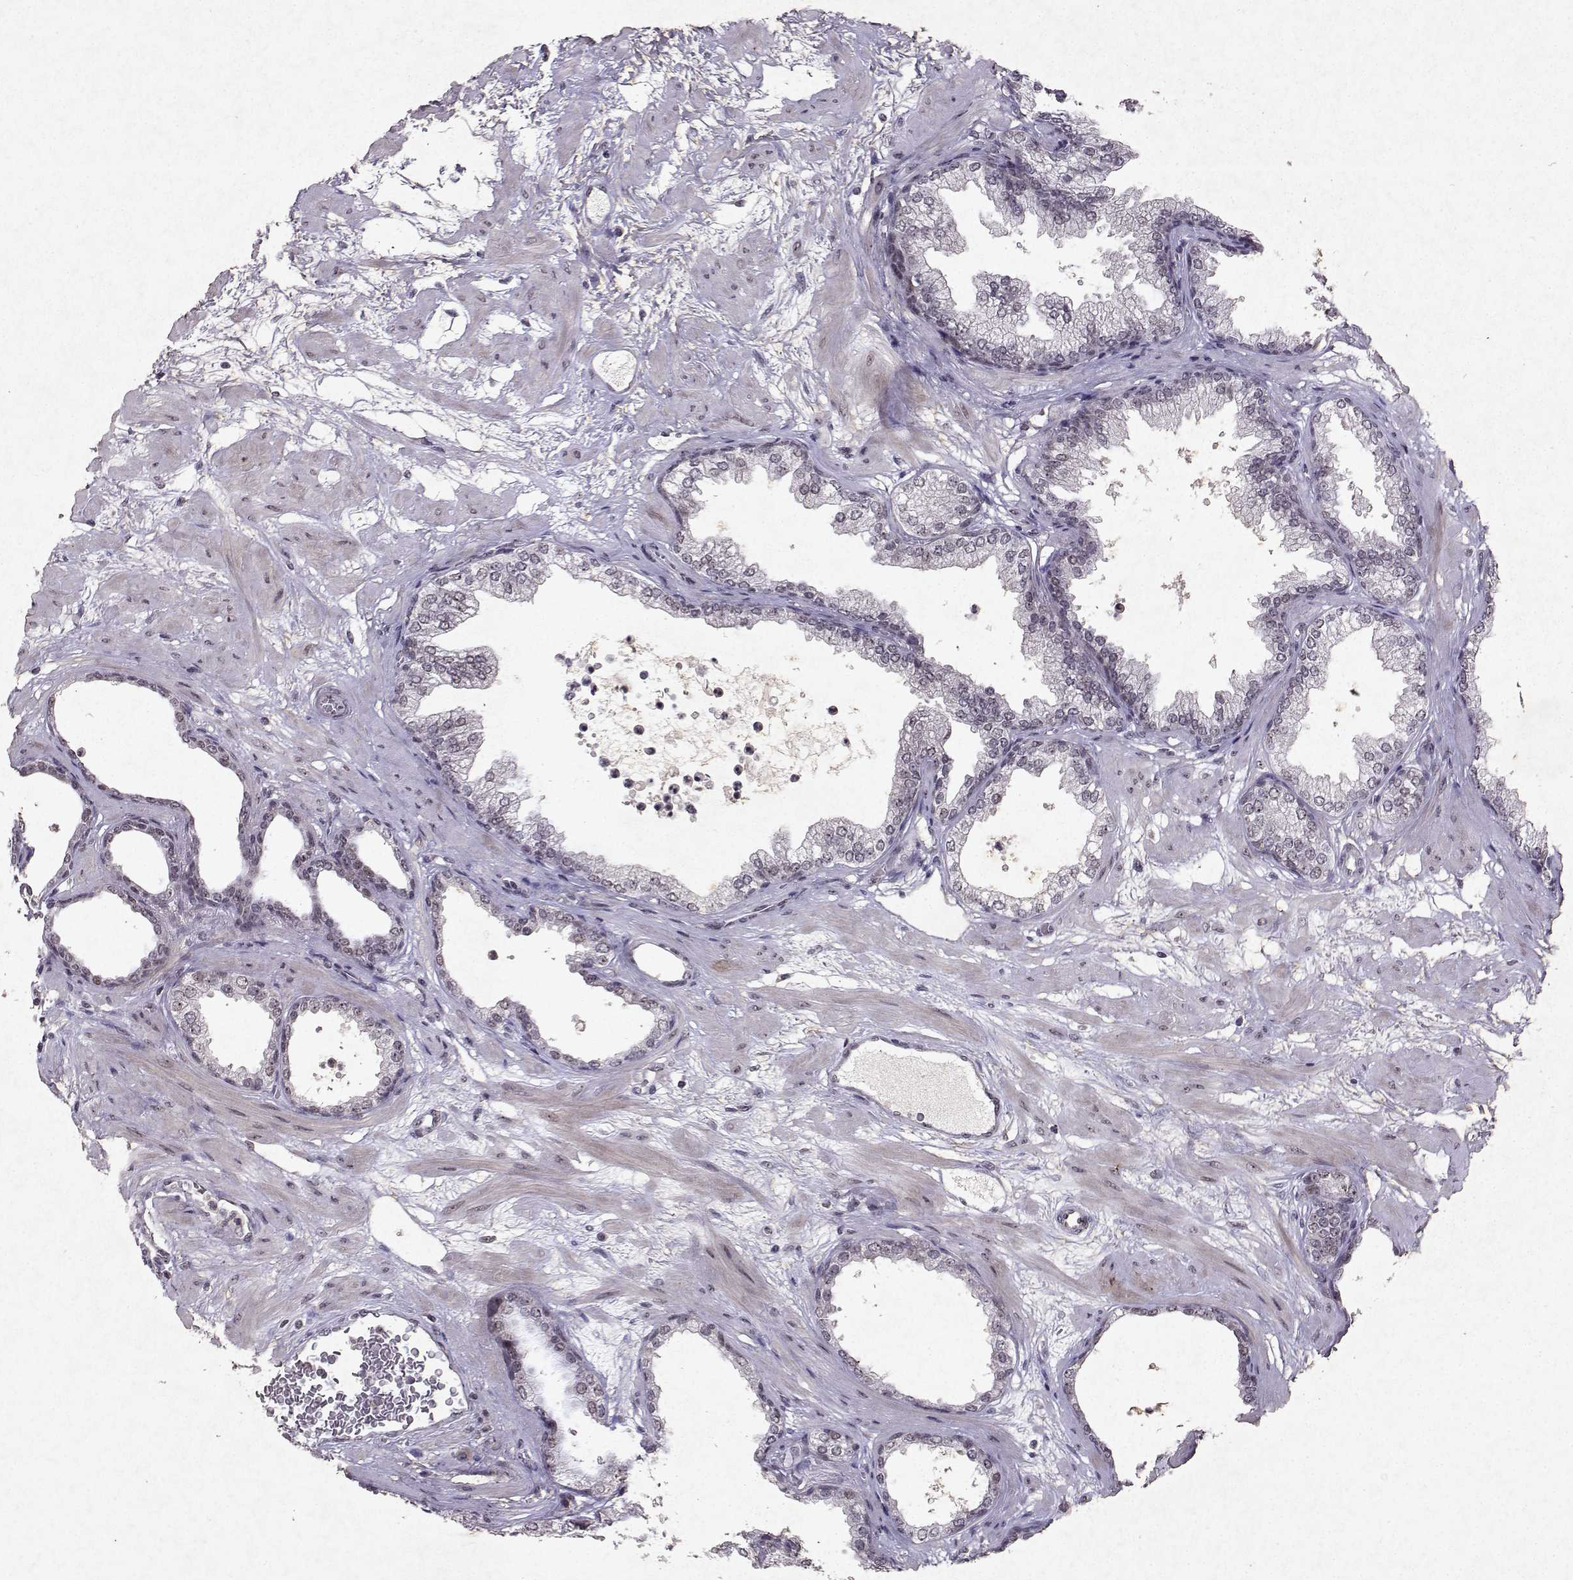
{"staining": {"intensity": "negative", "quantity": "none", "location": "none"}, "tissue": "prostate", "cell_type": "Glandular cells", "image_type": "normal", "snomed": [{"axis": "morphology", "description": "Normal tissue, NOS"}, {"axis": "topography", "description": "Prostate"}], "caption": "This is a image of immunohistochemistry (IHC) staining of benign prostate, which shows no staining in glandular cells.", "gene": "DDX56", "patient": {"sex": "male", "age": 37}}